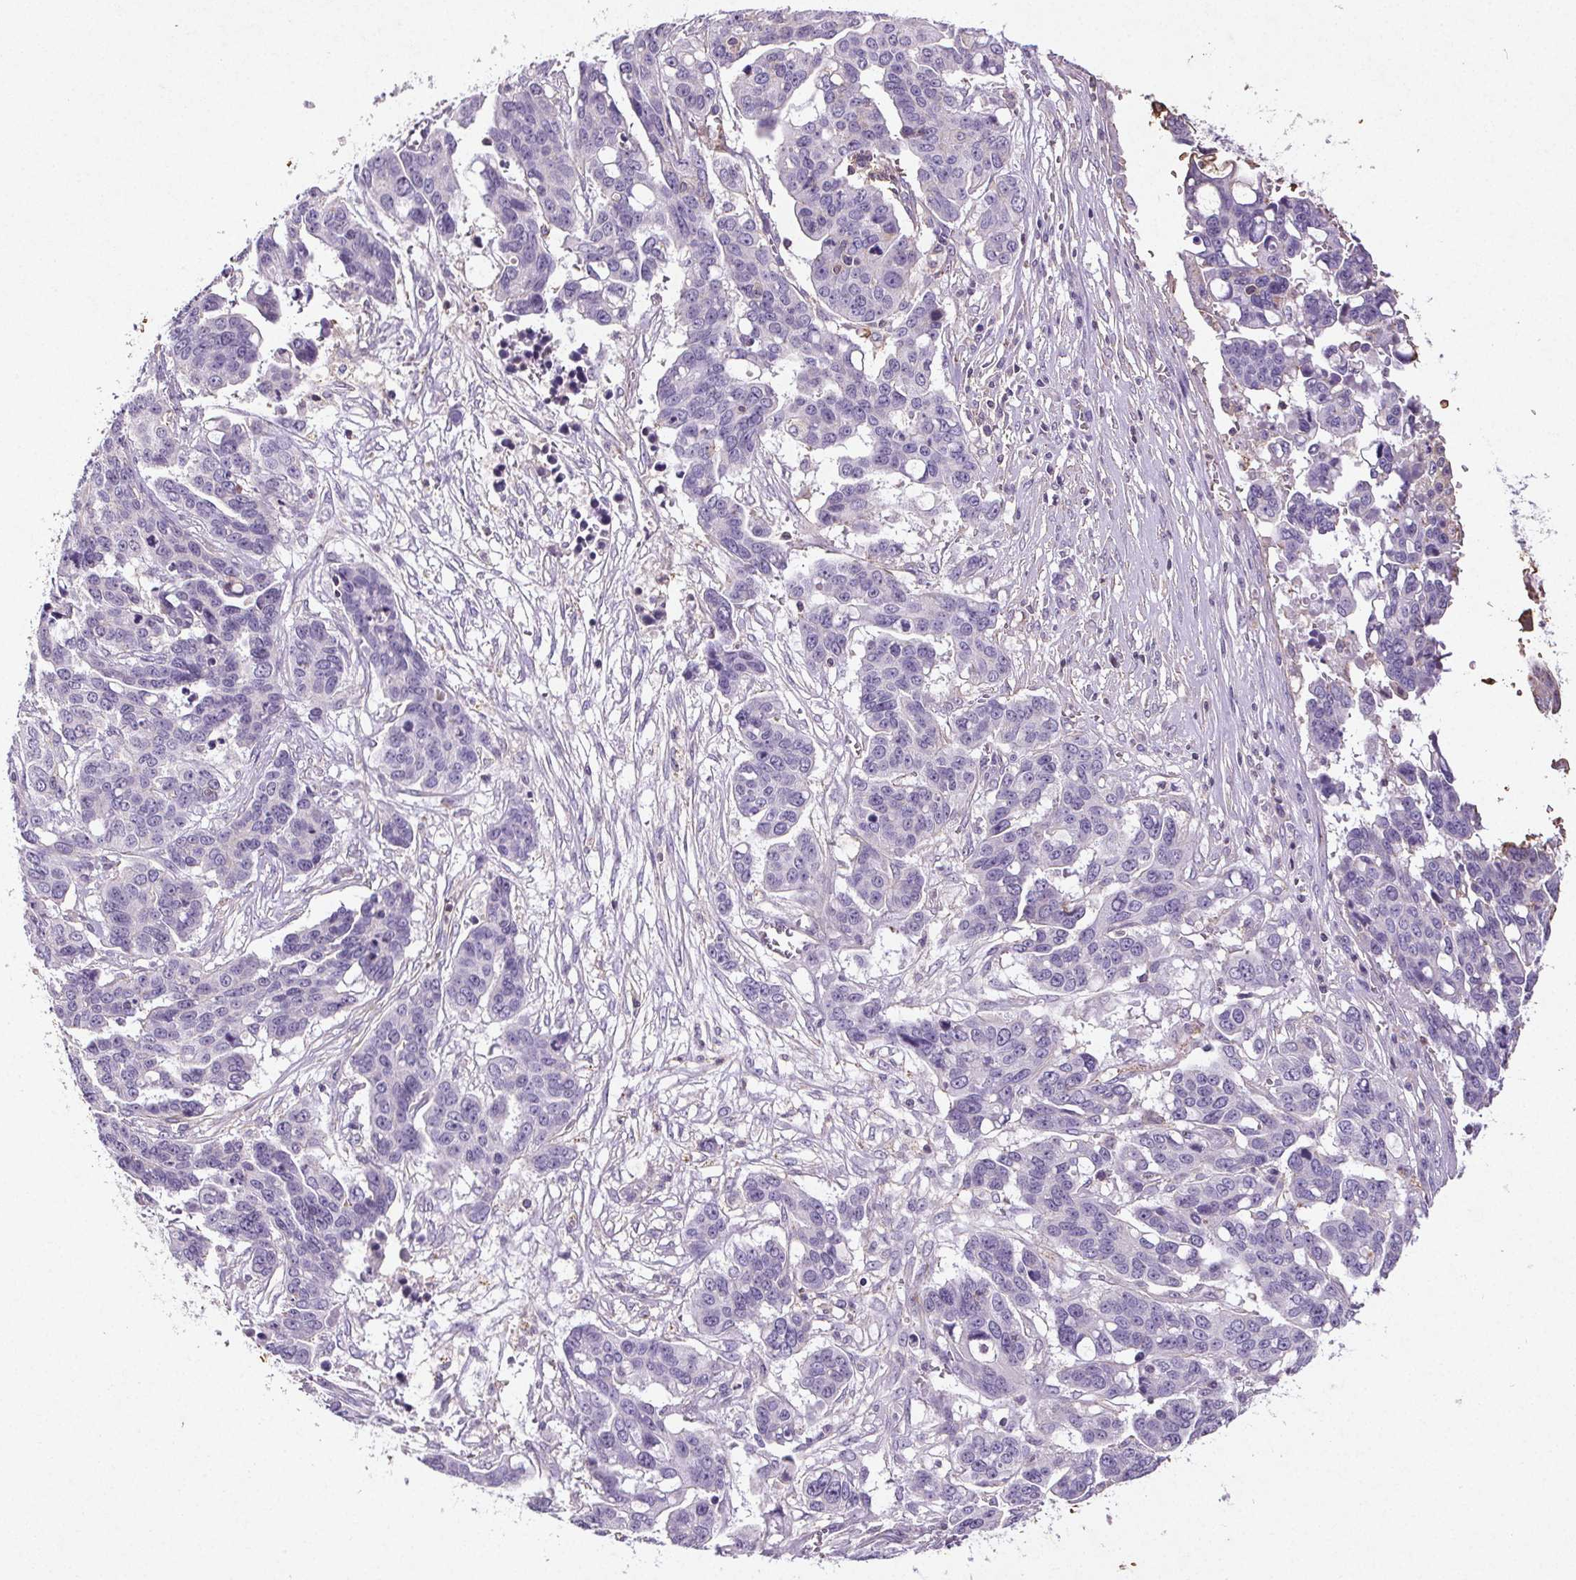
{"staining": {"intensity": "negative", "quantity": "none", "location": "none"}, "tissue": "ovarian cancer", "cell_type": "Tumor cells", "image_type": "cancer", "snomed": [{"axis": "morphology", "description": "Carcinoma, endometroid"}, {"axis": "topography", "description": "Ovary"}], "caption": "Immunohistochemistry image of endometroid carcinoma (ovarian) stained for a protein (brown), which displays no staining in tumor cells.", "gene": "C19orf84", "patient": {"sex": "female", "age": 78}}